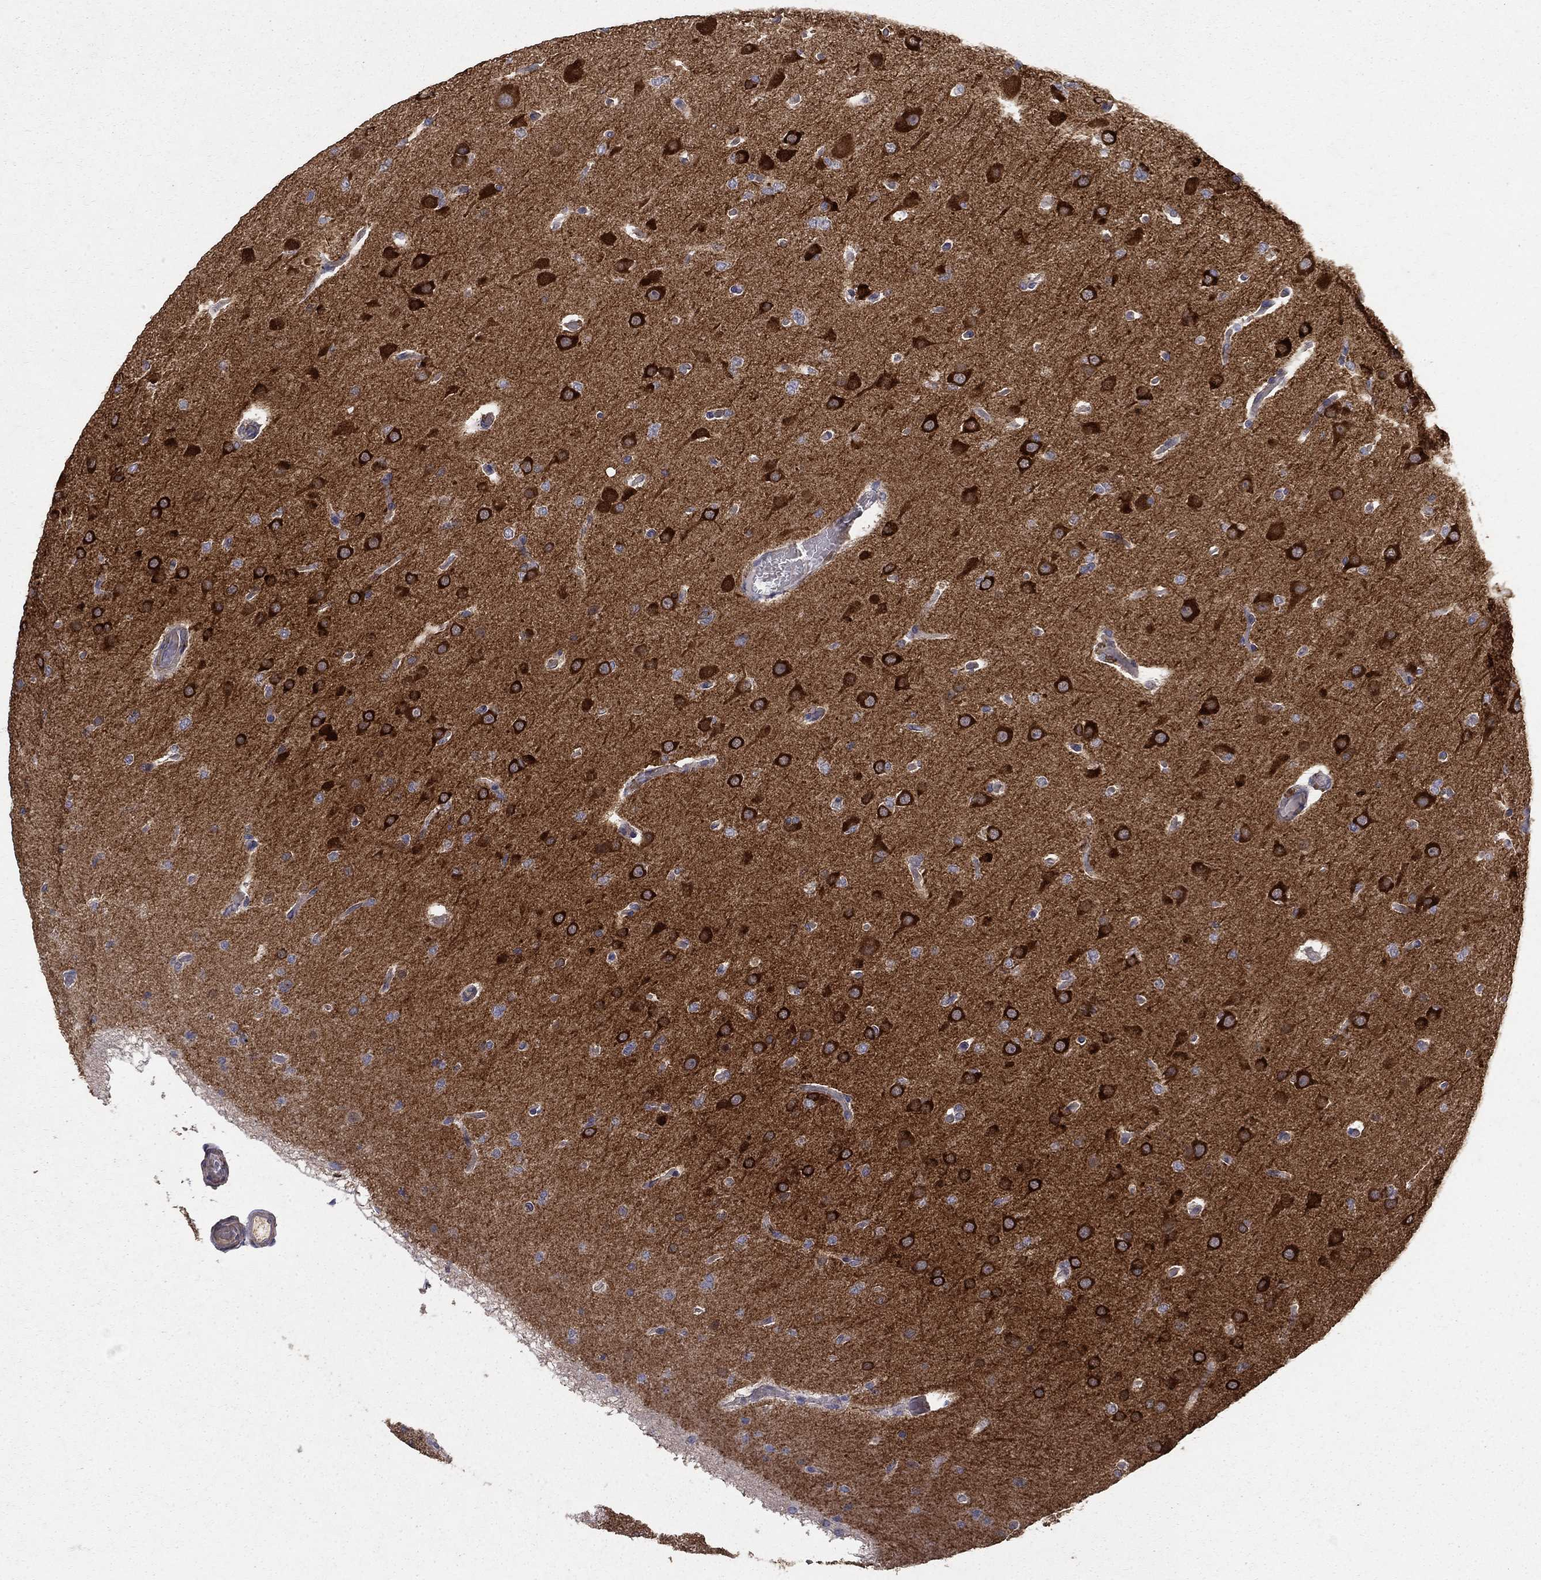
{"staining": {"intensity": "negative", "quantity": "none", "location": "none"}, "tissue": "glioma", "cell_type": "Tumor cells", "image_type": "cancer", "snomed": [{"axis": "morphology", "description": "Glioma, malignant, Low grade"}, {"axis": "topography", "description": "Brain"}], "caption": "DAB (3,3'-diaminobenzidine) immunohistochemical staining of human malignant glioma (low-grade) shows no significant expression in tumor cells.", "gene": "MPP2", "patient": {"sex": "male", "age": 41}}